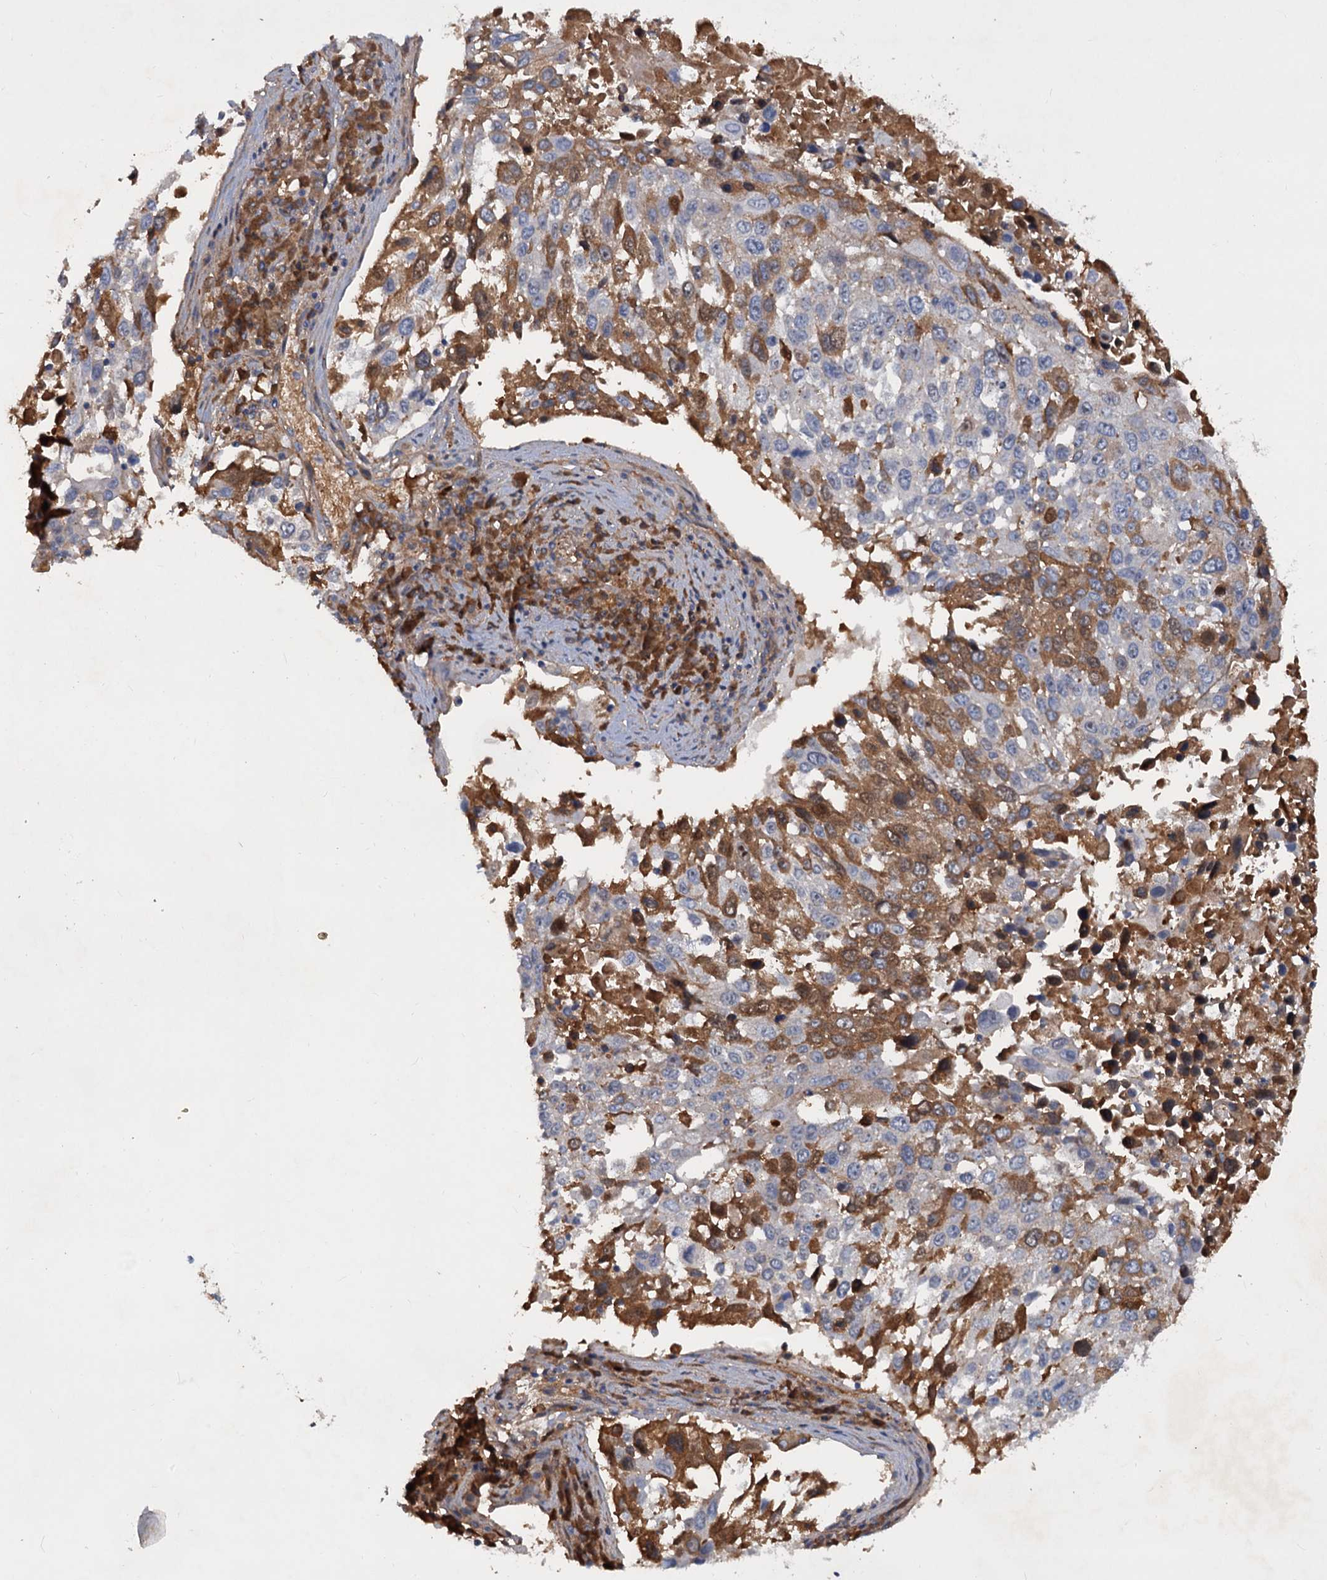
{"staining": {"intensity": "moderate", "quantity": "25%-75%", "location": "cytoplasmic/membranous"}, "tissue": "lung cancer", "cell_type": "Tumor cells", "image_type": "cancer", "snomed": [{"axis": "morphology", "description": "Squamous cell carcinoma, NOS"}, {"axis": "topography", "description": "Lung"}], "caption": "Immunohistochemical staining of human lung squamous cell carcinoma shows medium levels of moderate cytoplasmic/membranous positivity in approximately 25%-75% of tumor cells.", "gene": "CHRD", "patient": {"sex": "male", "age": 65}}